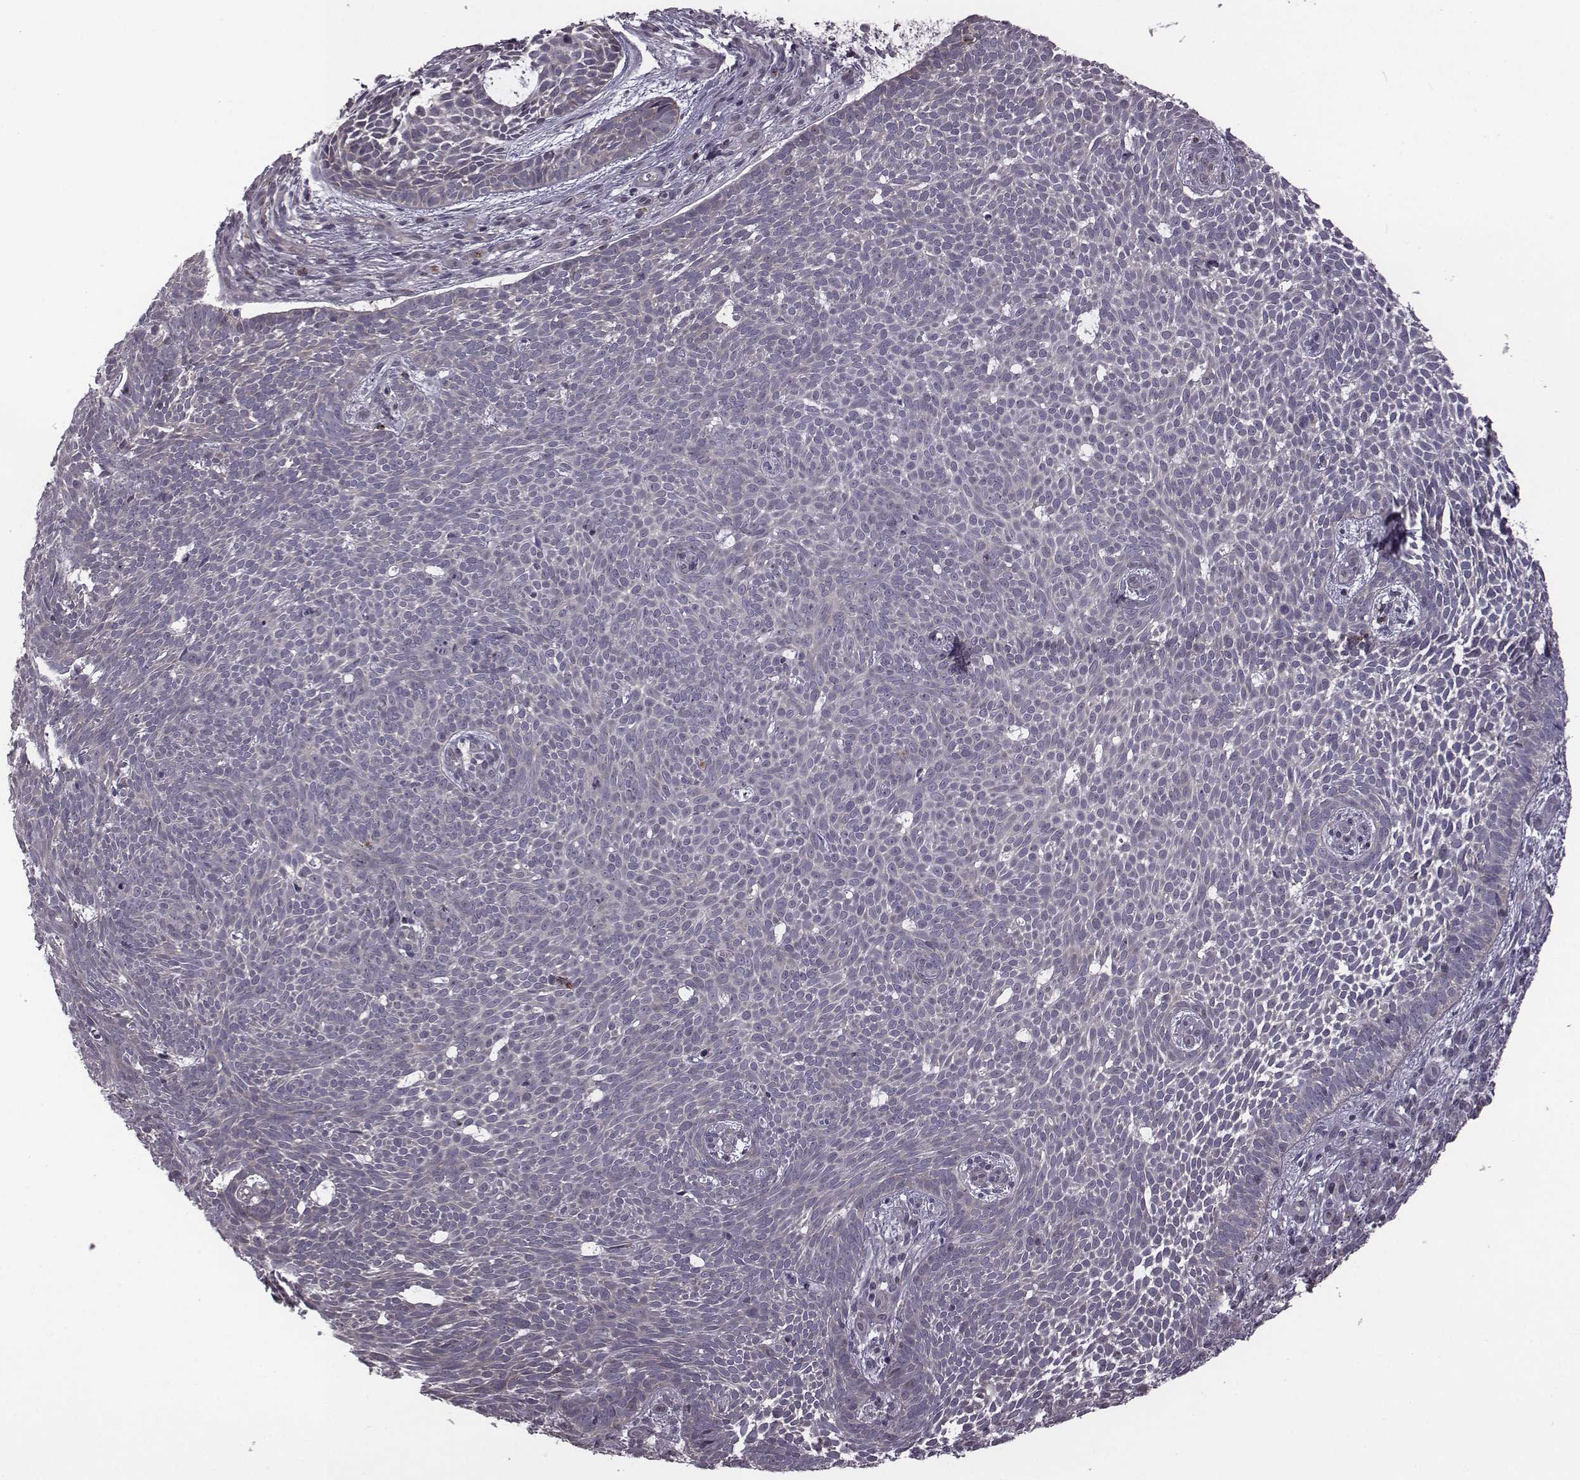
{"staining": {"intensity": "negative", "quantity": "none", "location": "none"}, "tissue": "skin cancer", "cell_type": "Tumor cells", "image_type": "cancer", "snomed": [{"axis": "morphology", "description": "Basal cell carcinoma"}, {"axis": "topography", "description": "Skin"}], "caption": "This is an immunohistochemistry image of skin cancer. There is no positivity in tumor cells.", "gene": "BICDL1", "patient": {"sex": "male", "age": 59}}